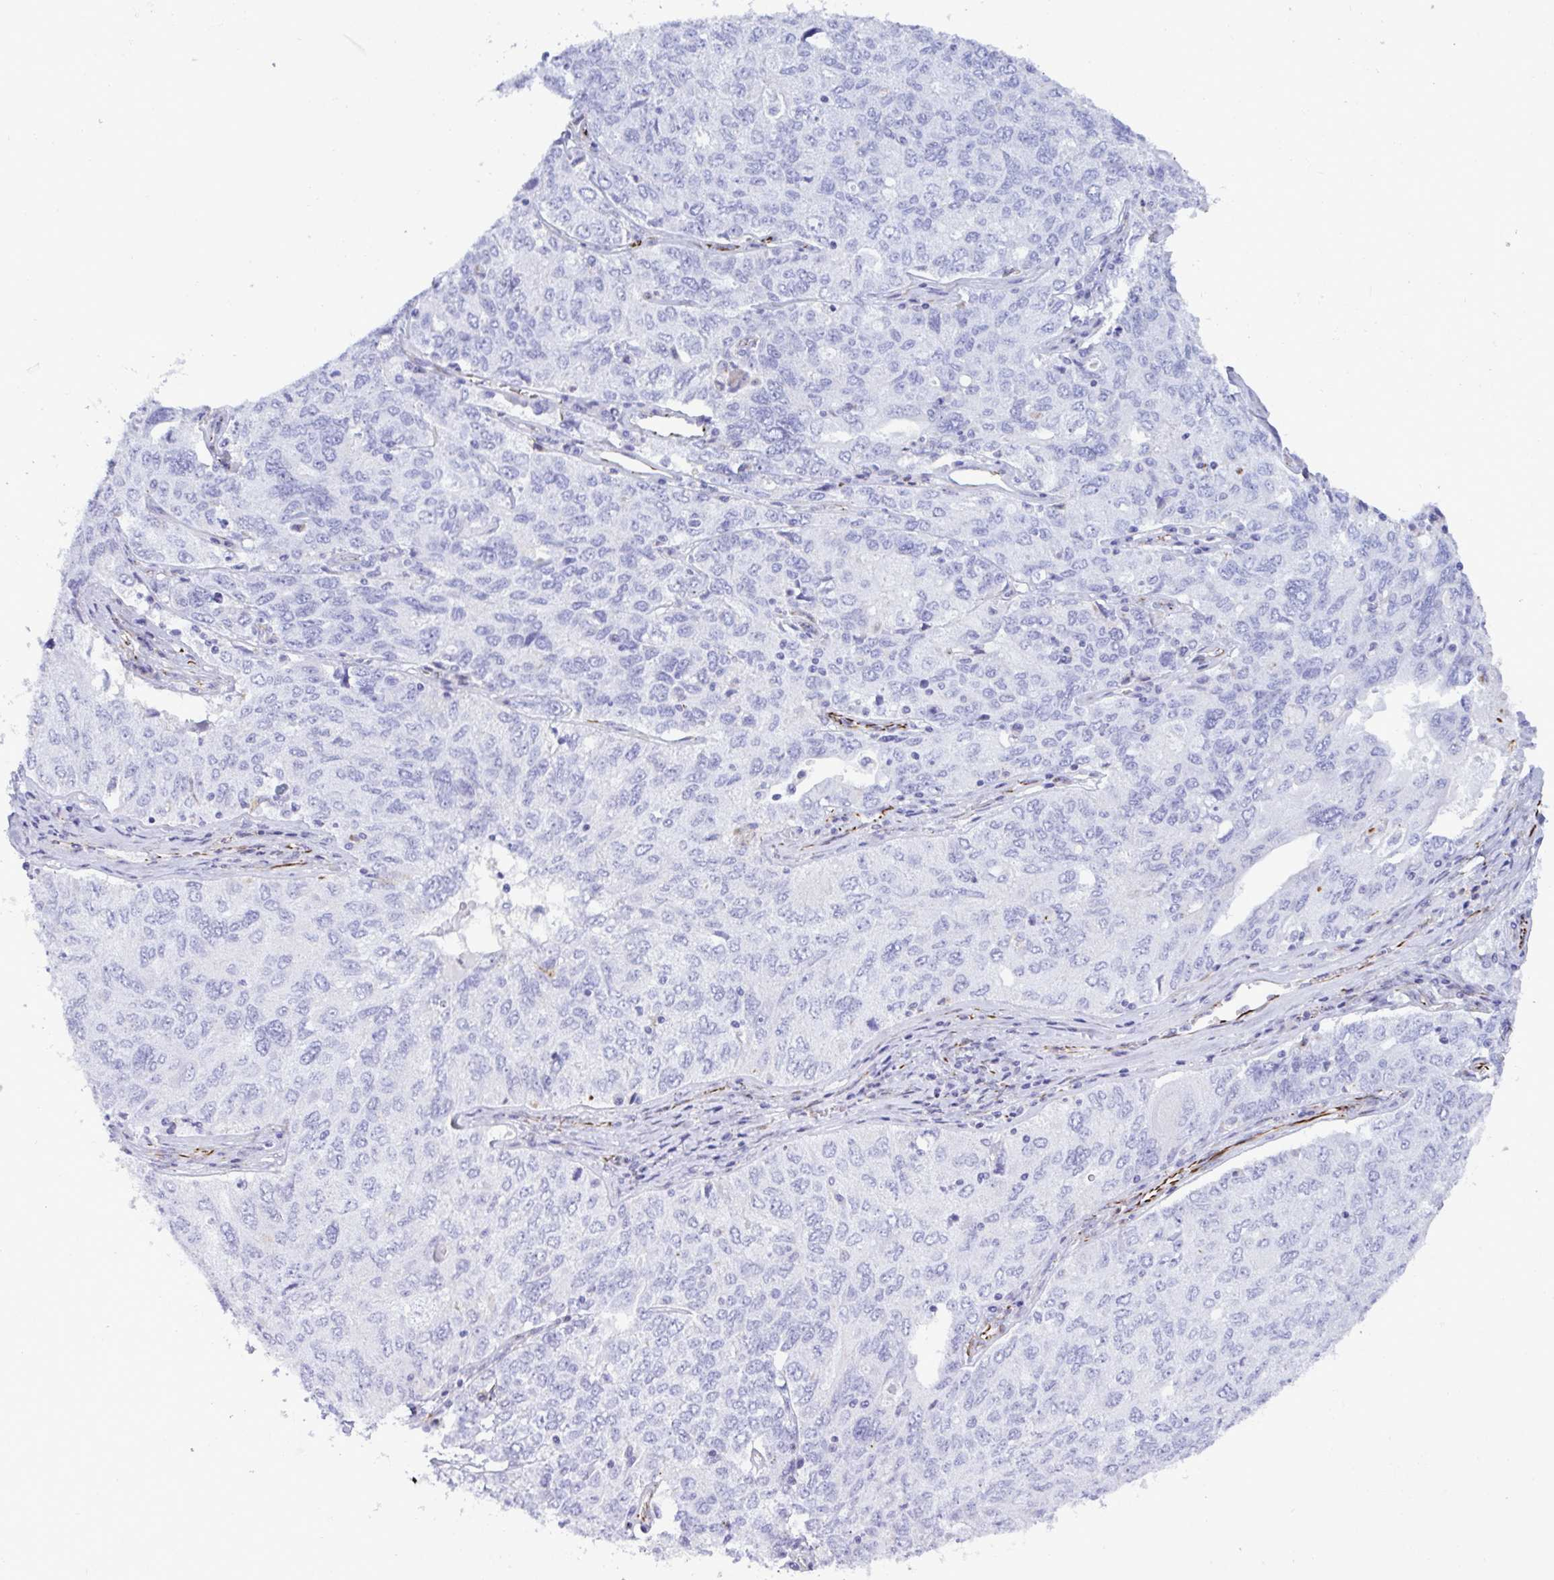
{"staining": {"intensity": "negative", "quantity": "none", "location": "none"}, "tissue": "ovarian cancer", "cell_type": "Tumor cells", "image_type": "cancer", "snomed": [{"axis": "morphology", "description": "Carcinoma, endometroid"}, {"axis": "topography", "description": "Ovary"}], "caption": "Immunohistochemistry (IHC) histopathology image of neoplastic tissue: human endometroid carcinoma (ovarian) stained with DAB shows no significant protein positivity in tumor cells.", "gene": "SMAD5", "patient": {"sex": "female", "age": 62}}